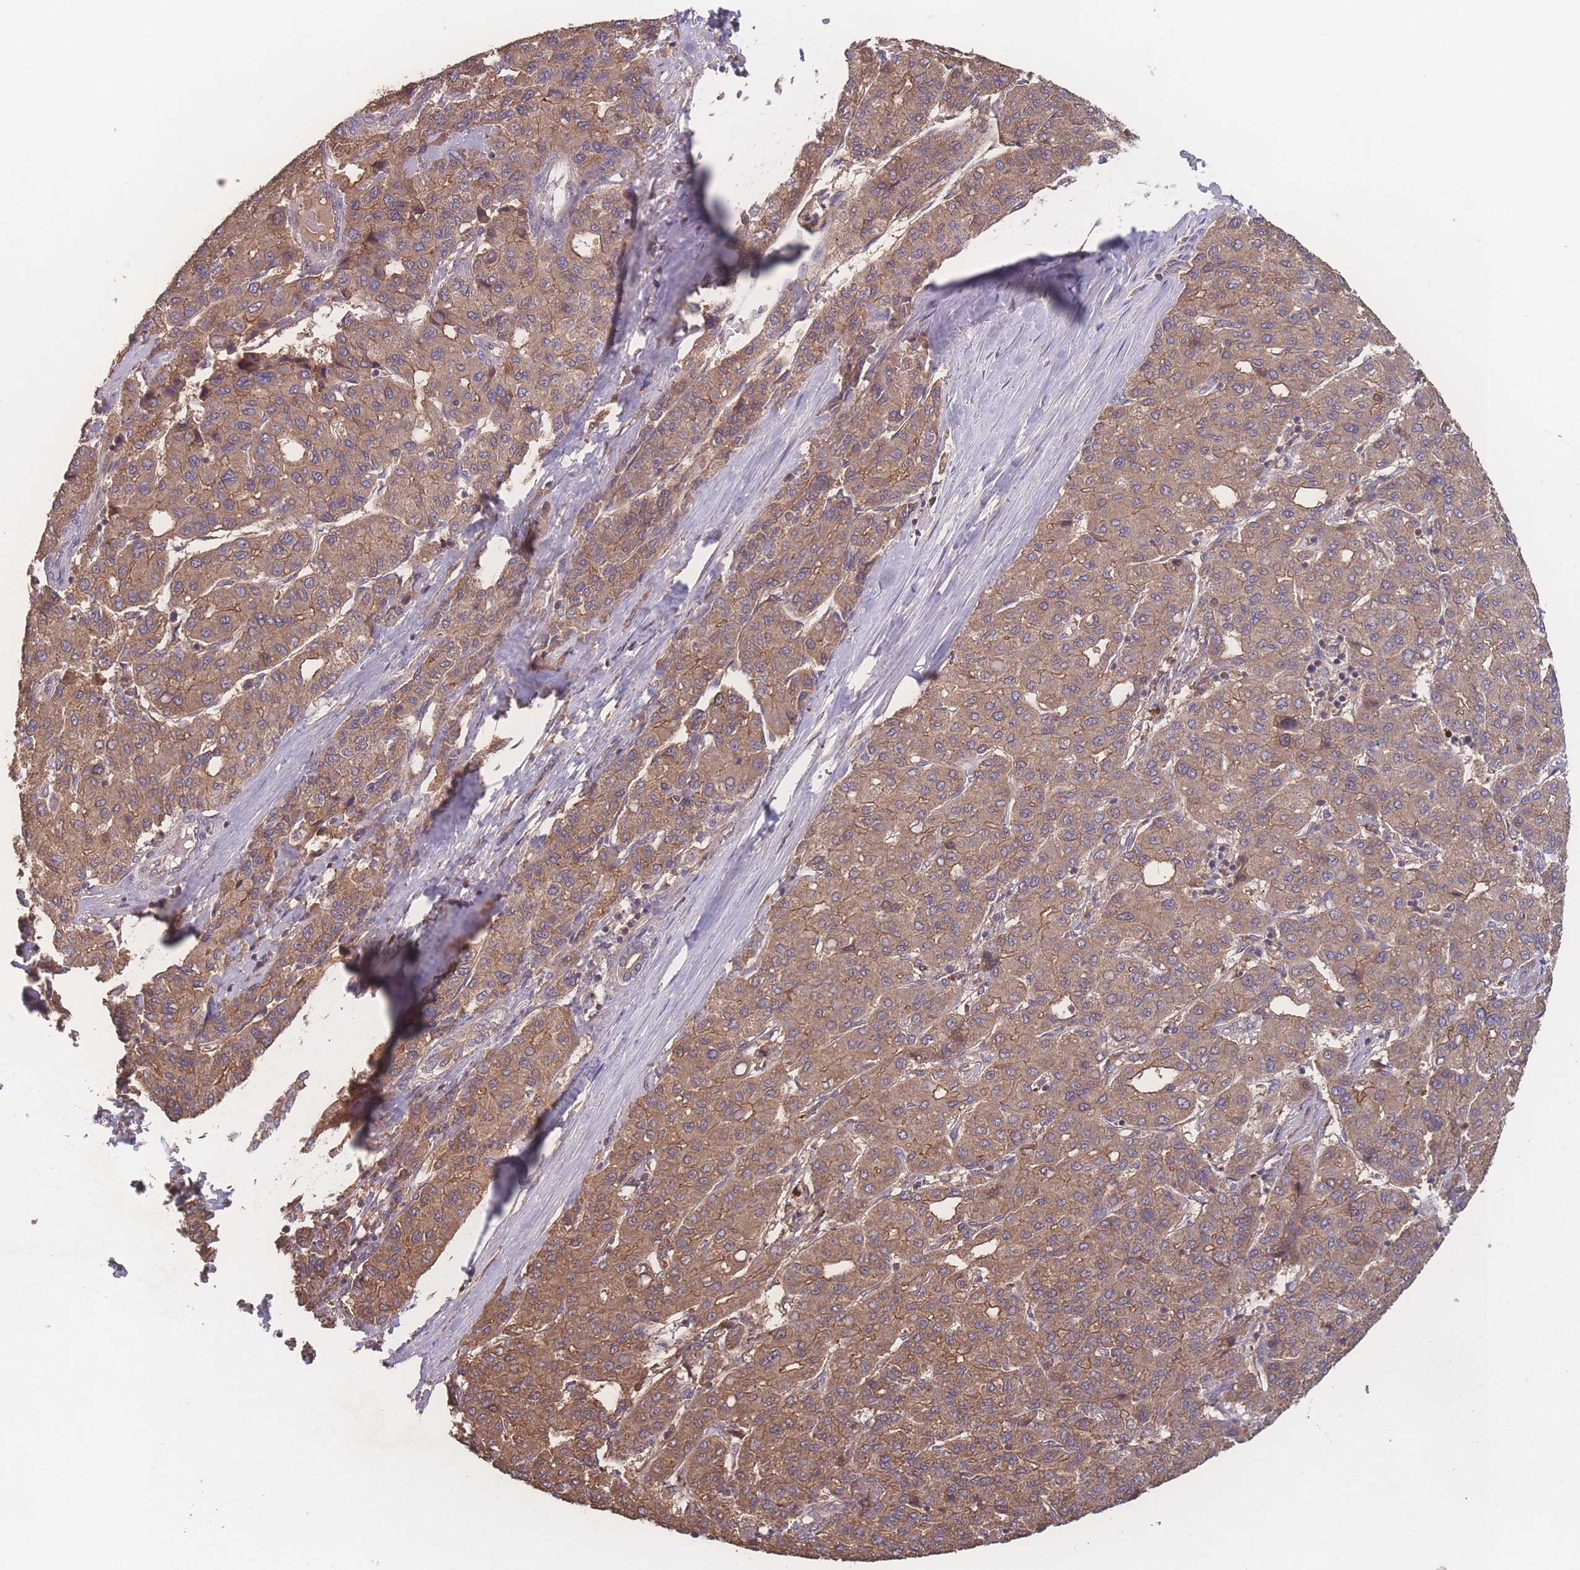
{"staining": {"intensity": "moderate", "quantity": ">75%", "location": "cytoplasmic/membranous"}, "tissue": "liver cancer", "cell_type": "Tumor cells", "image_type": "cancer", "snomed": [{"axis": "morphology", "description": "Carcinoma, Hepatocellular, NOS"}, {"axis": "topography", "description": "Liver"}], "caption": "Protein staining shows moderate cytoplasmic/membranous positivity in approximately >75% of tumor cells in liver cancer. (DAB (3,3'-diaminobenzidine) = brown stain, brightfield microscopy at high magnification).", "gene": "ATXN10", "patient": {"sex": "male", "age": 65}}